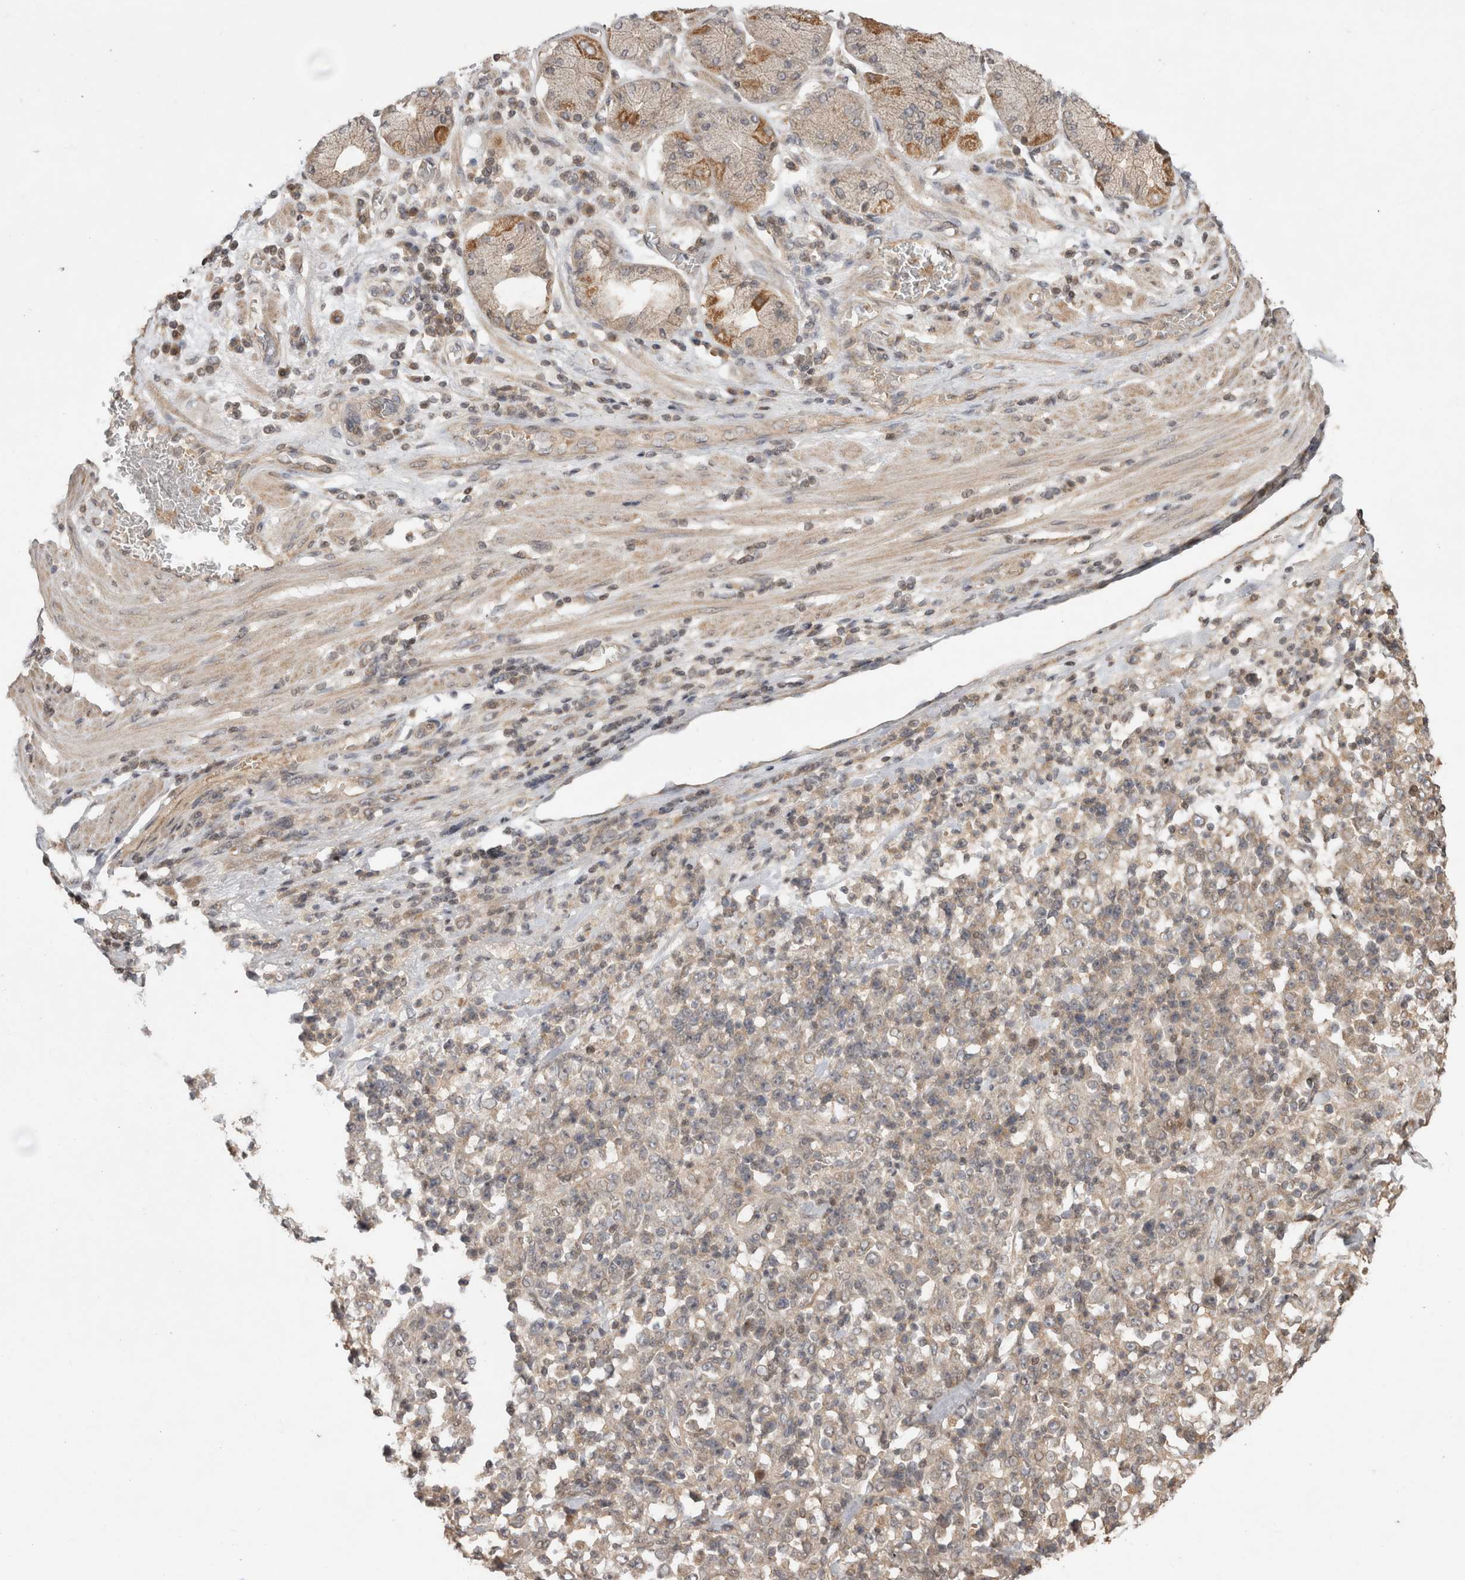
{"staining": {"intensity": "weak", "quantity": ">75%", "location": "cytoplasmic/membranous"}, "tissue": "stomach cancer", "cell_type": "Tumor cells", "image_type": "cancer", "snomed": [{"axis": "morphology", "description": "Normal tissue, NOS"}, {"axis": "morphology", "description": "Adenocarcinoma, NOS"}, {"axis": "topography", "description": "Stomach, upper"}, {"axis": "topography", "description": "Stomach"}], "caption": "Immunohistochemical staining of adenocarcinoma (stomach) displays weak cytoplasmic/membranous protein positivity in approximately >75% of tumor cells.", "gene": "EIF2AK1", "patient": {"sex": "male", "age": 59}}